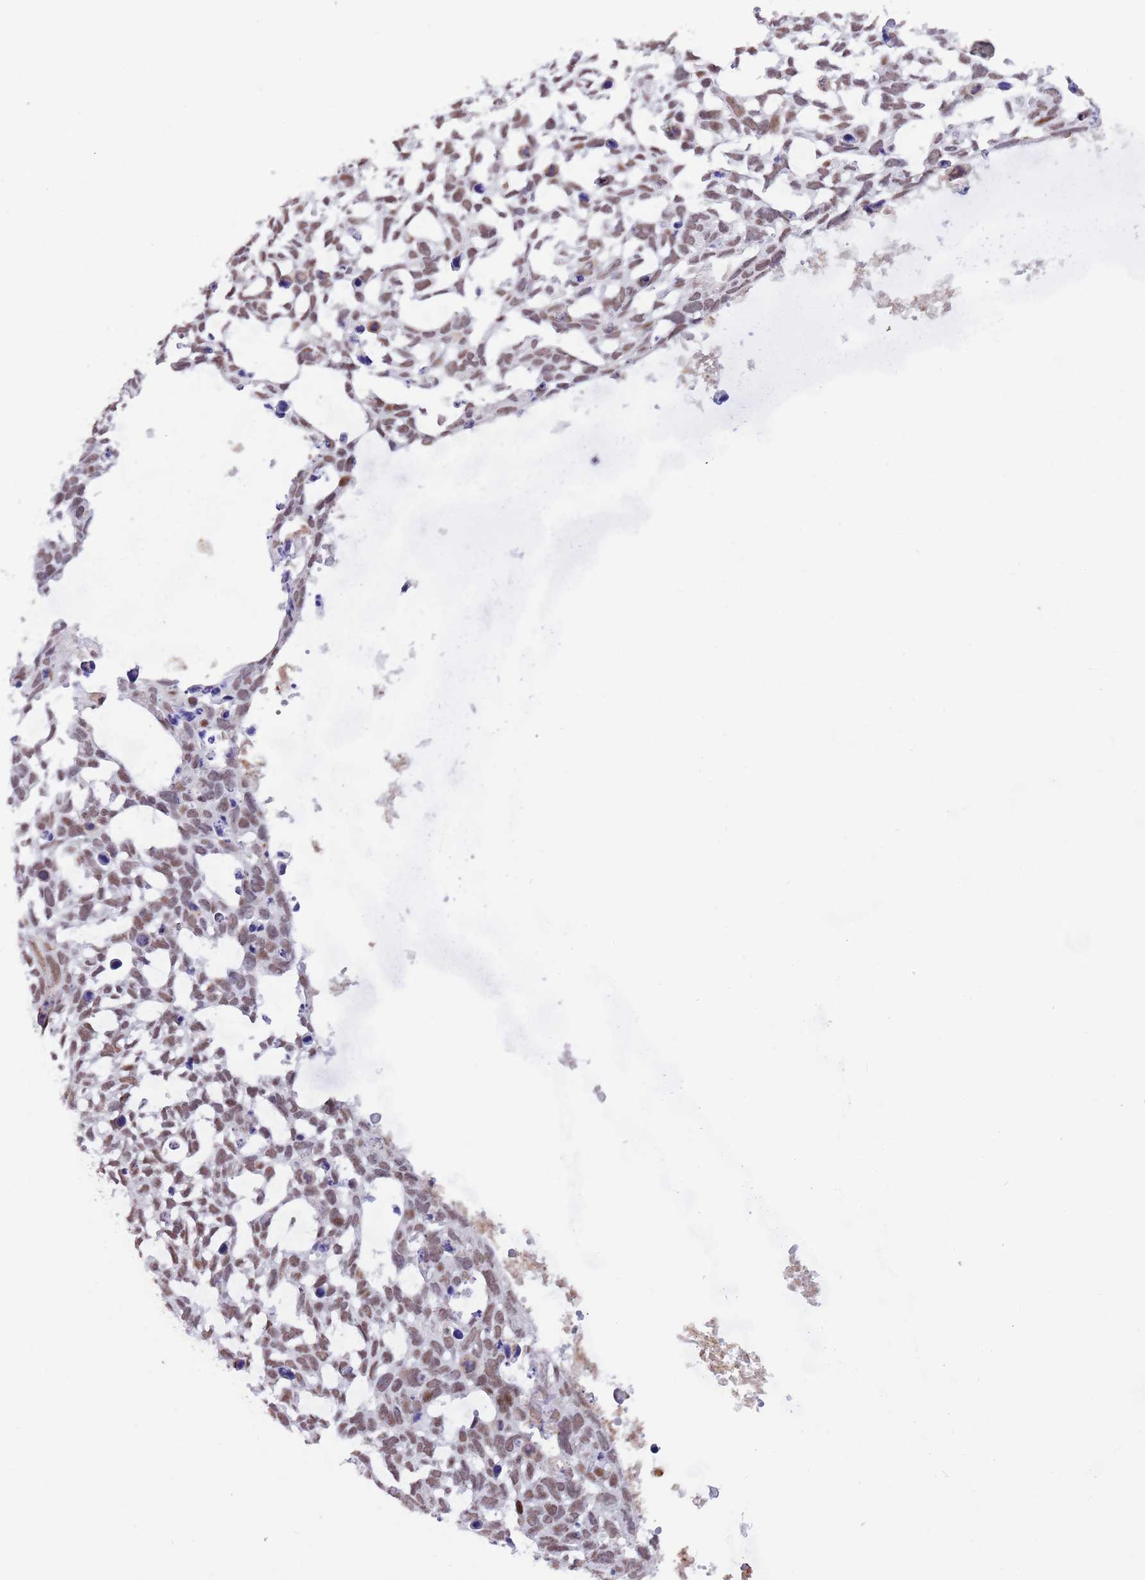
{"staining": {"intensity": "moderate", "quantity": ">75%", "location": "nuclear"}, "tissue": "skin cancer", "cell_type": "Tumor cells", "image_type": "cancer", "snomed": [{"axis": "morphology", "description": "Basal cell carcinoma"}, {"axis": "topography", "description": "Skin"}], "caption": "Approximately >75% of tumor cells in skin basal cell carcinoma demonstrate moderate nuclear protein staining as visualized by brown immunohistochemical staining.", "gene": "ZNF382", "patient": {"sex": "male", "age": 88}}